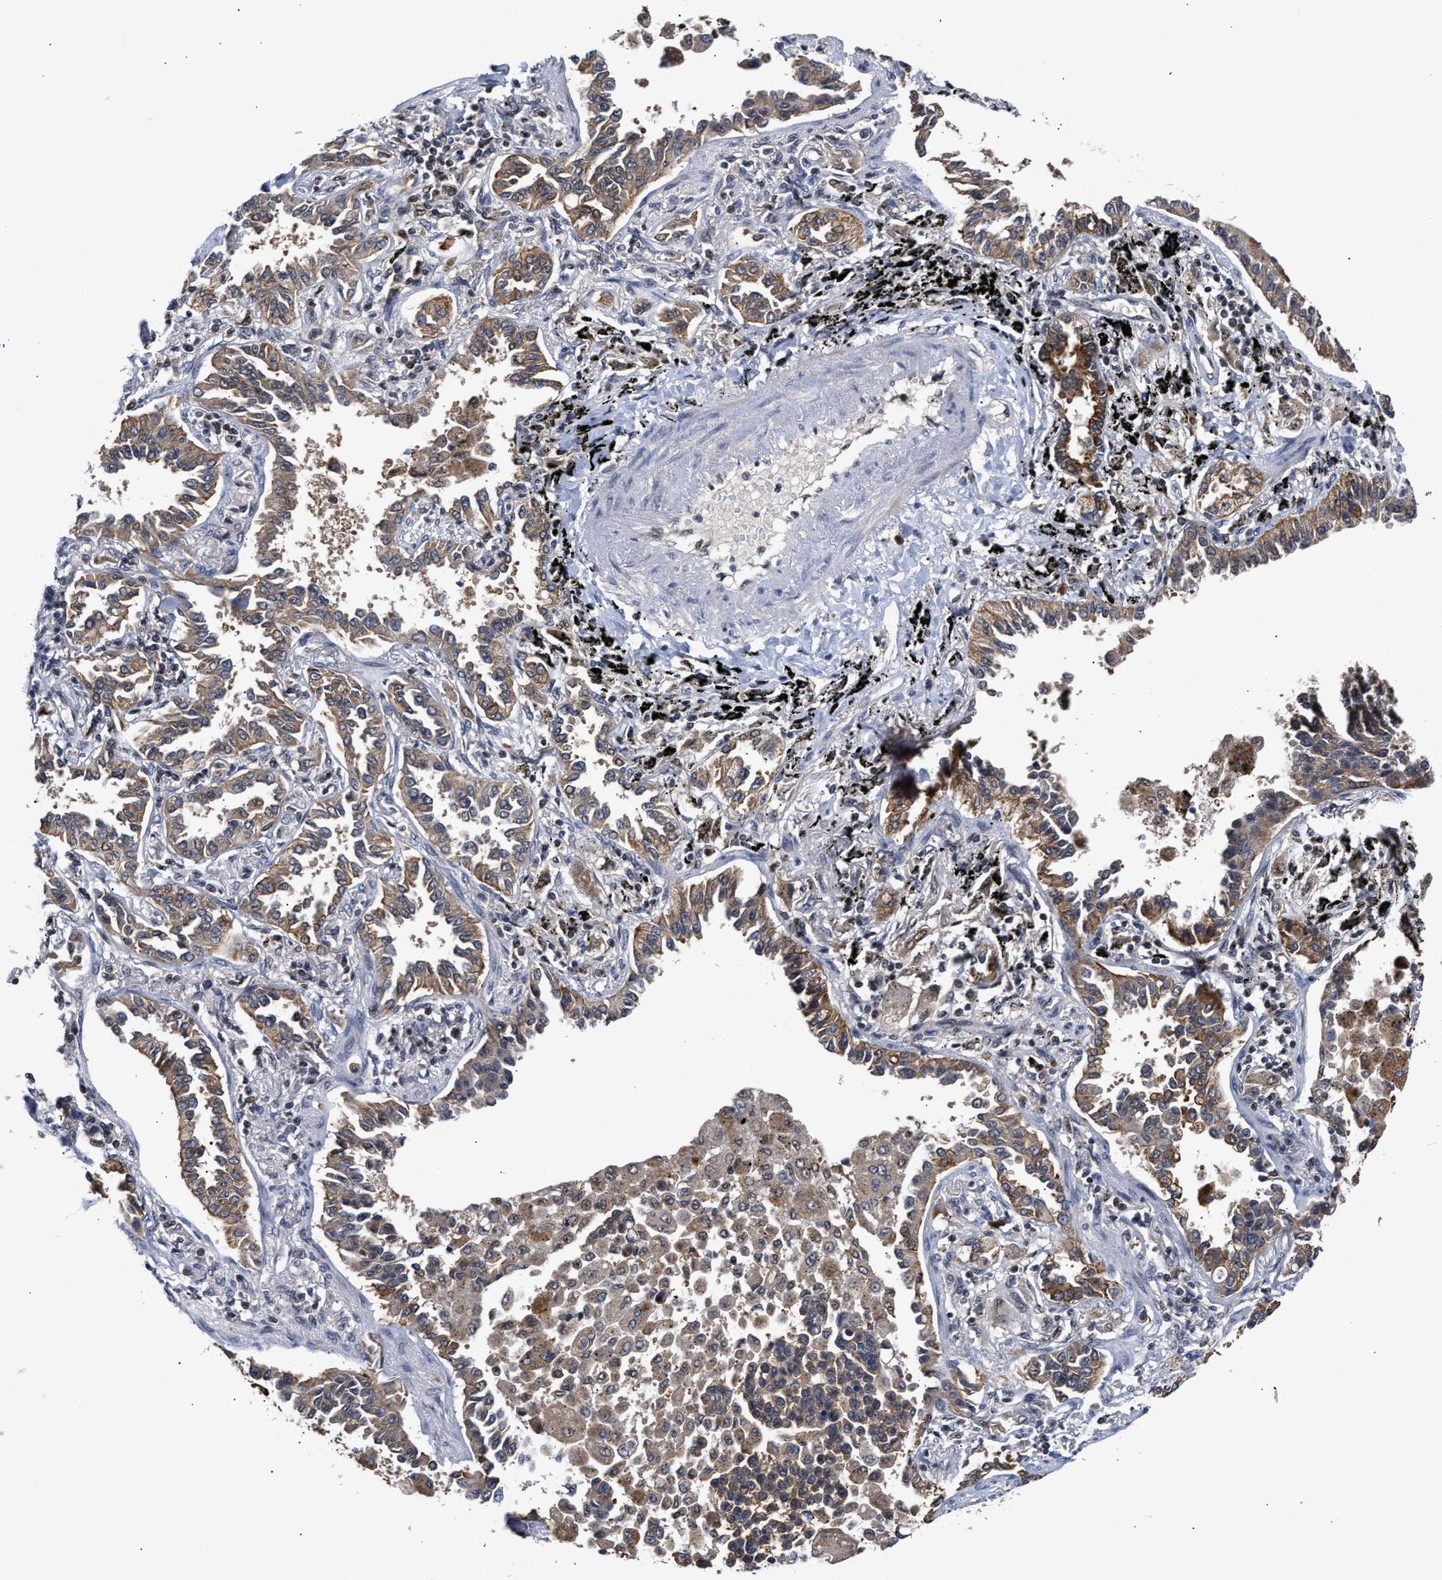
{"staining": {"intensity": "moderate", "quantity": ">75%", "location": "cytoplasmic/membranous"}, "tissue": "lung cancer", "cell_type": "Tumor cells", "image_type": "cancer", "snomed": [{"axis": "morphology", "description": "Normal tissue, NOS"}, {"axis": "morphology", "description": "Adenocarcinoma, NOS"}, {"axis": "topography", "description": "Lung"}], "caption": "A high-resolution histopathology image shows immunohistochemistry (IHC) staining of lung cancer (adenocarcinoma), which reveals moderate cytoplasmic/membranous staining in about >75% of tumor cells.", "gene": "CLIP2", "patient": {"sex": "male", "age": 59}}